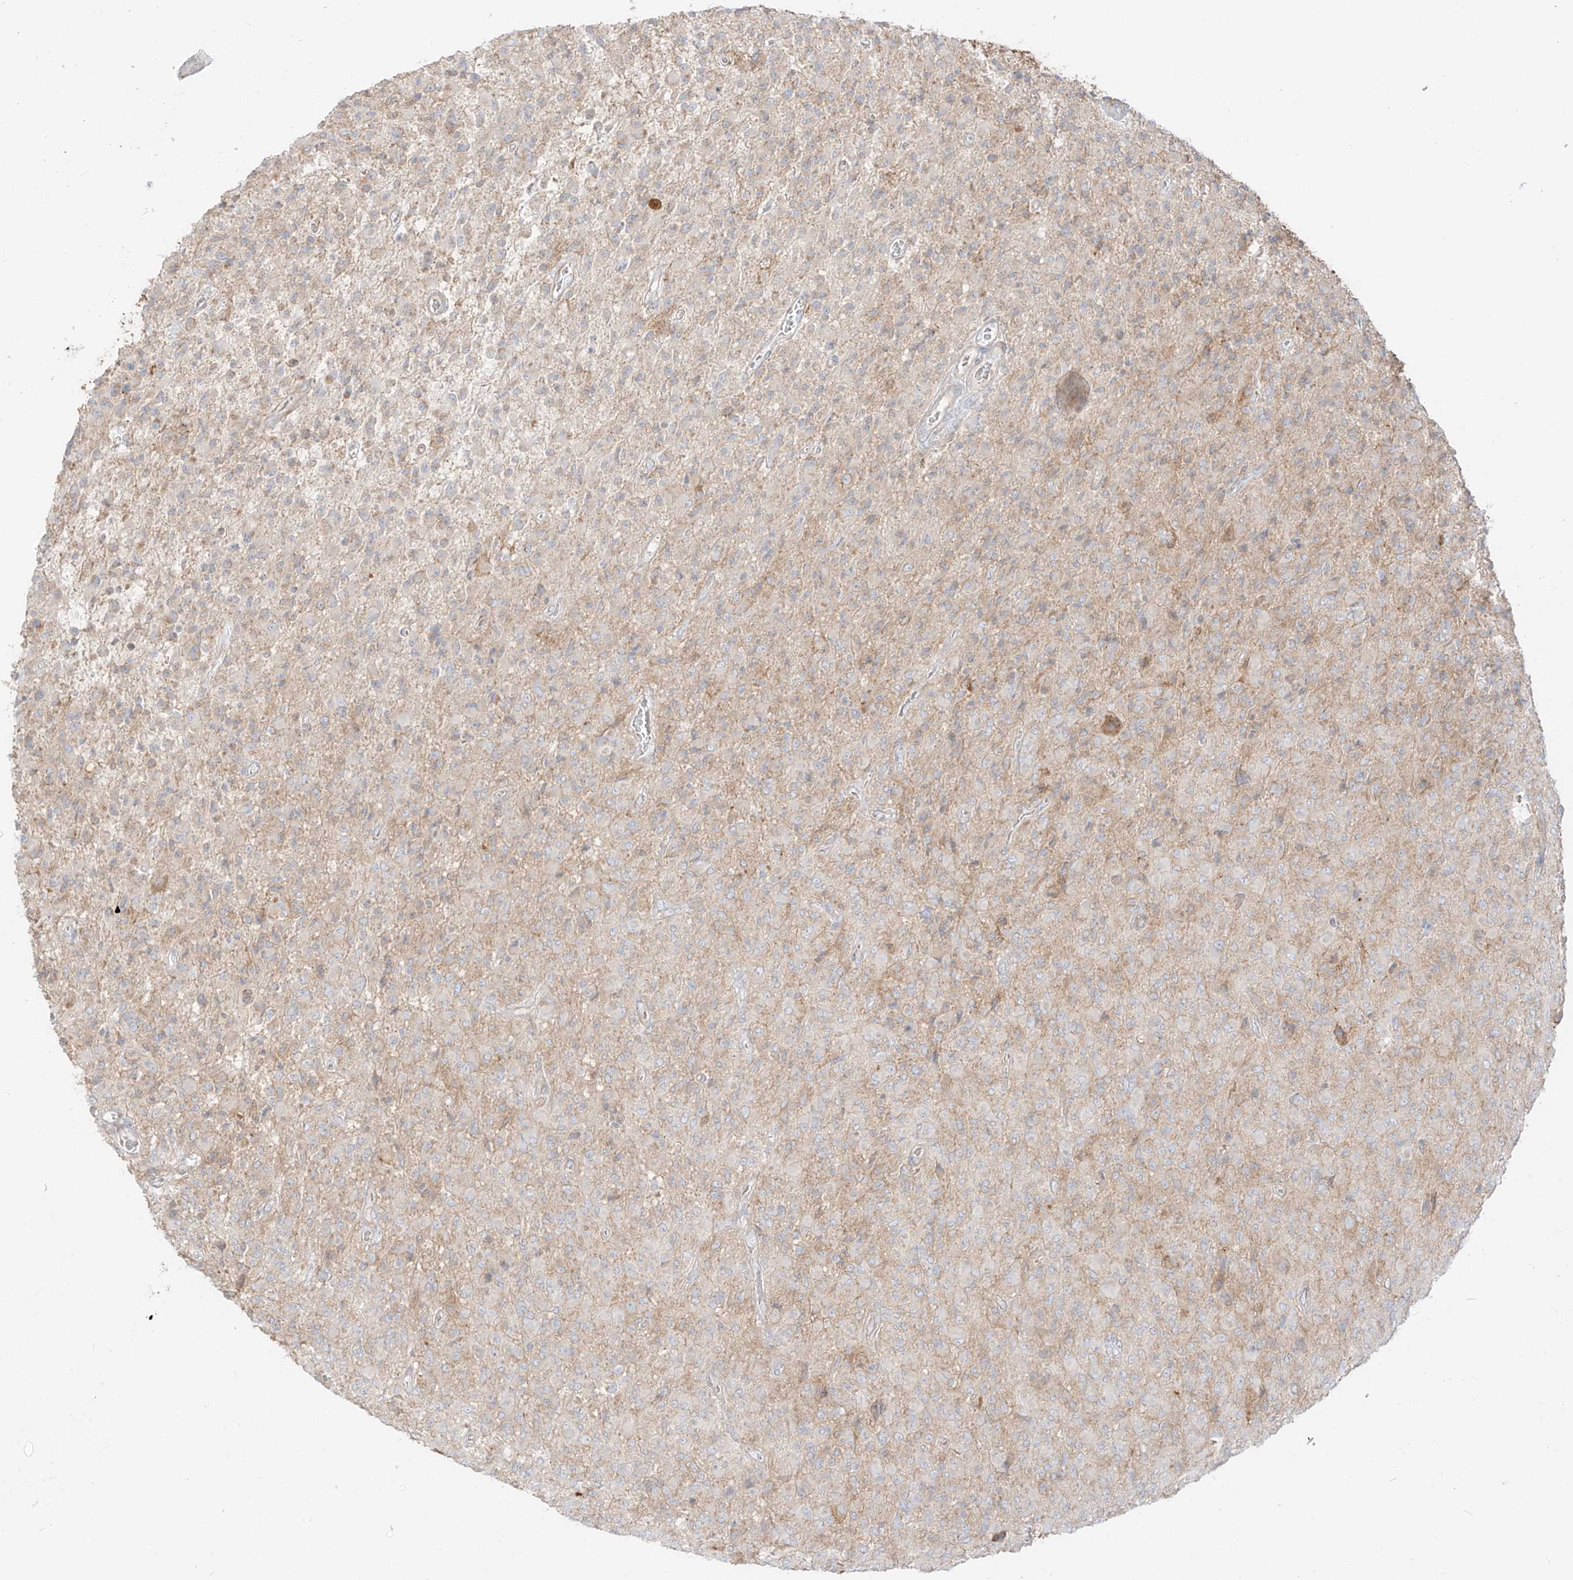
{"staining": {"intensity": "negative", "quantity": "none", "location": "none"}, "tissue": "glioma", "cell_type": "Tumor cells", "image_type": "cancer", "snomed": [{"axis": "morphology", "description": "Glioma, malignant, High grade"}, {"axis": "topography", "description": "Brain"}], "caption": "Immunohistochemistry (IHC) micrograph of neoplastic tissue: human glioma stained with DAB shows no significant protein staining in tumor cells.", "gene": "ZIM3", "patient": {"sex": "female", "age": 57}}